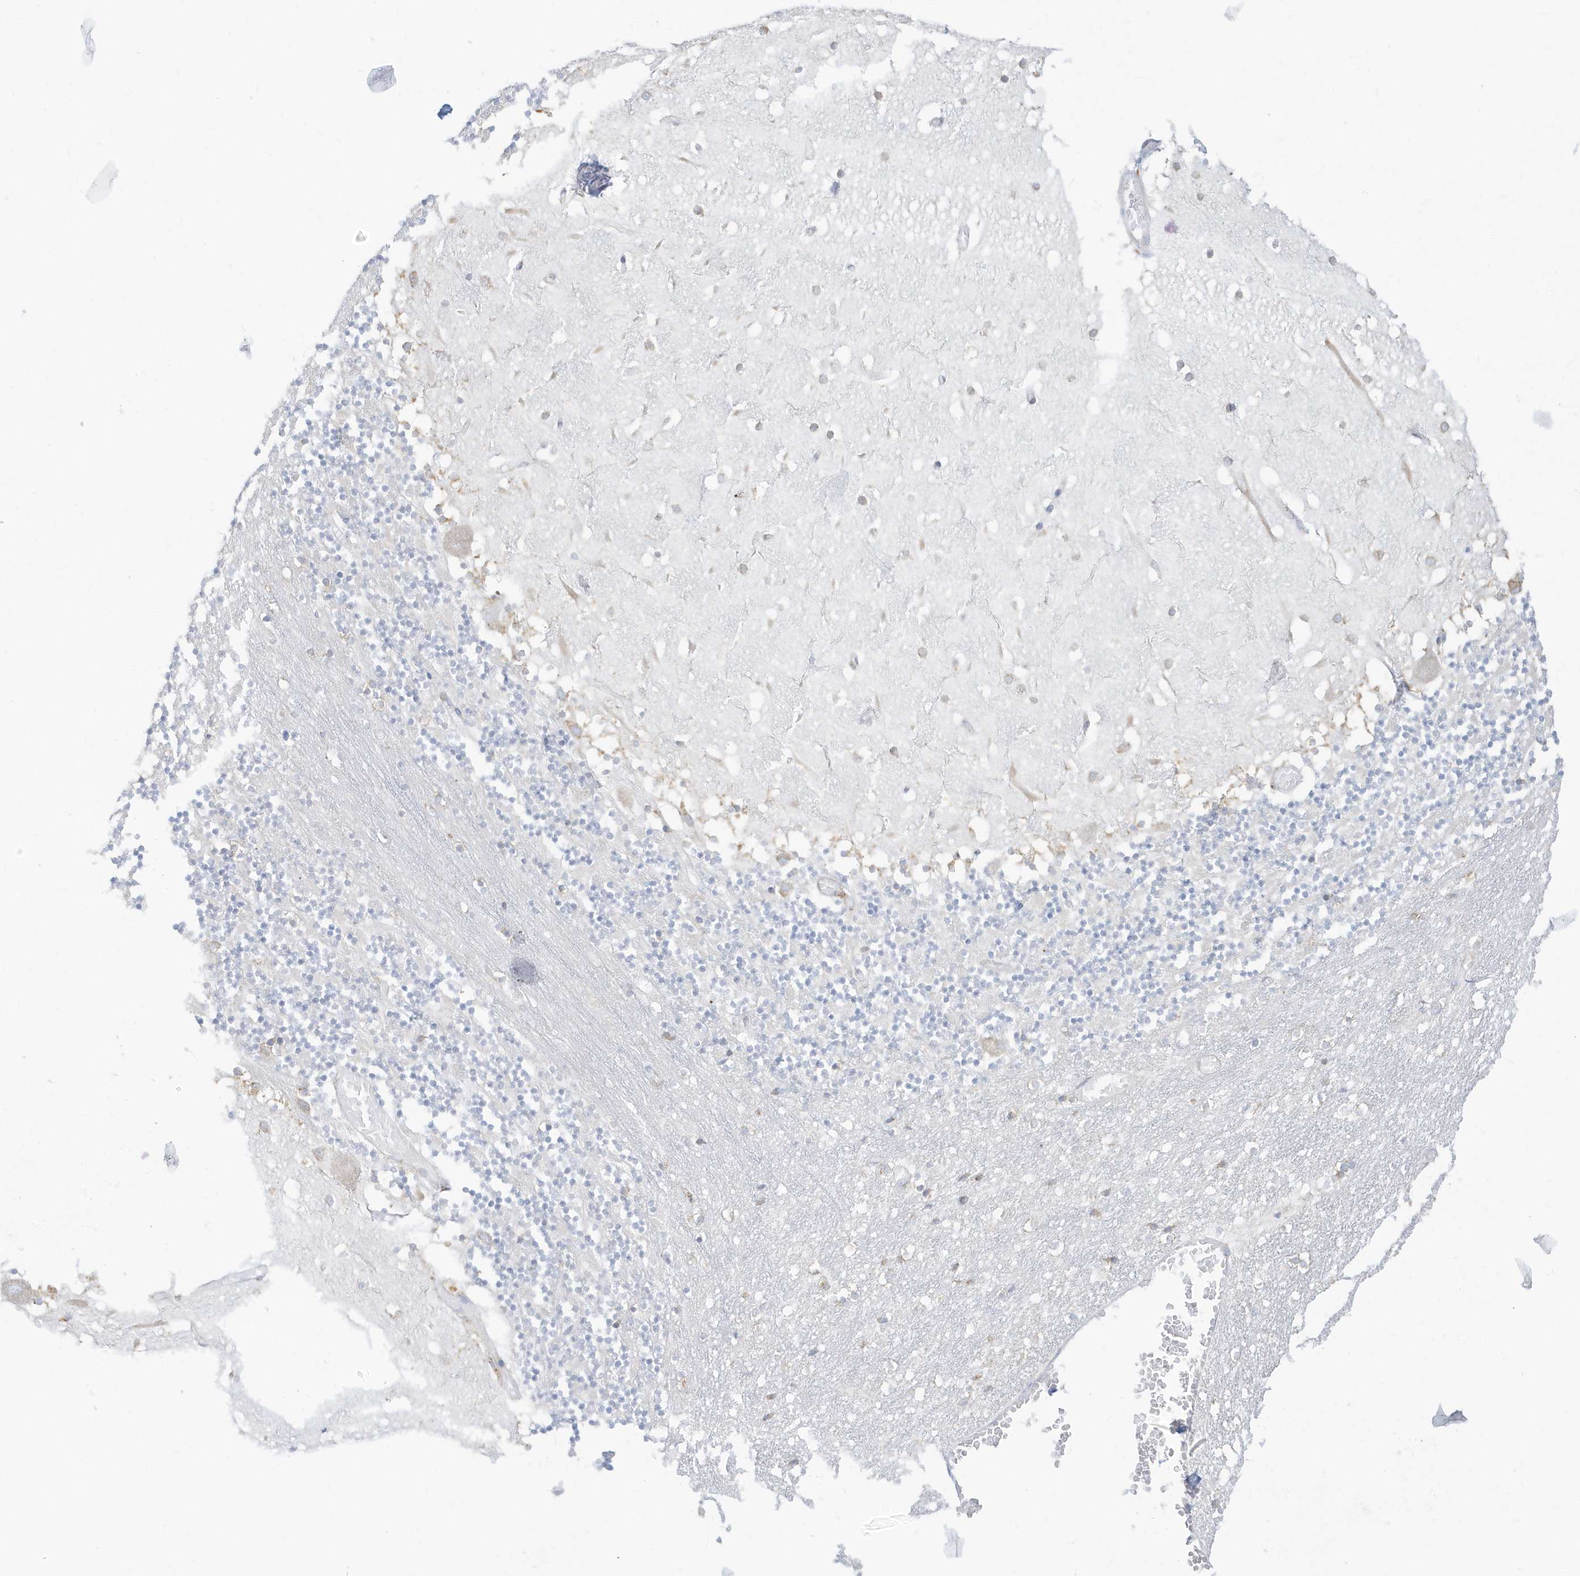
{"staining": {"intensity": "negative", "quantity": "none", "location": "none"}, "tissue": "cerebellum", "cell_type": "Cells in granular layer", "image_type": "normal", "snomed": [{"axis": "morphology", "description": "Normal tissue, NOS"}, {"axis": "topography", "description": "Cerebellum"}], "caption": "Cerebellum was stained to show a protein in brown. There is no significant positivity in cells in granular layer. Nuclei are stained in blue.", "gene": "PDIA6", "patient": {"sex": "female", "age": 28}}